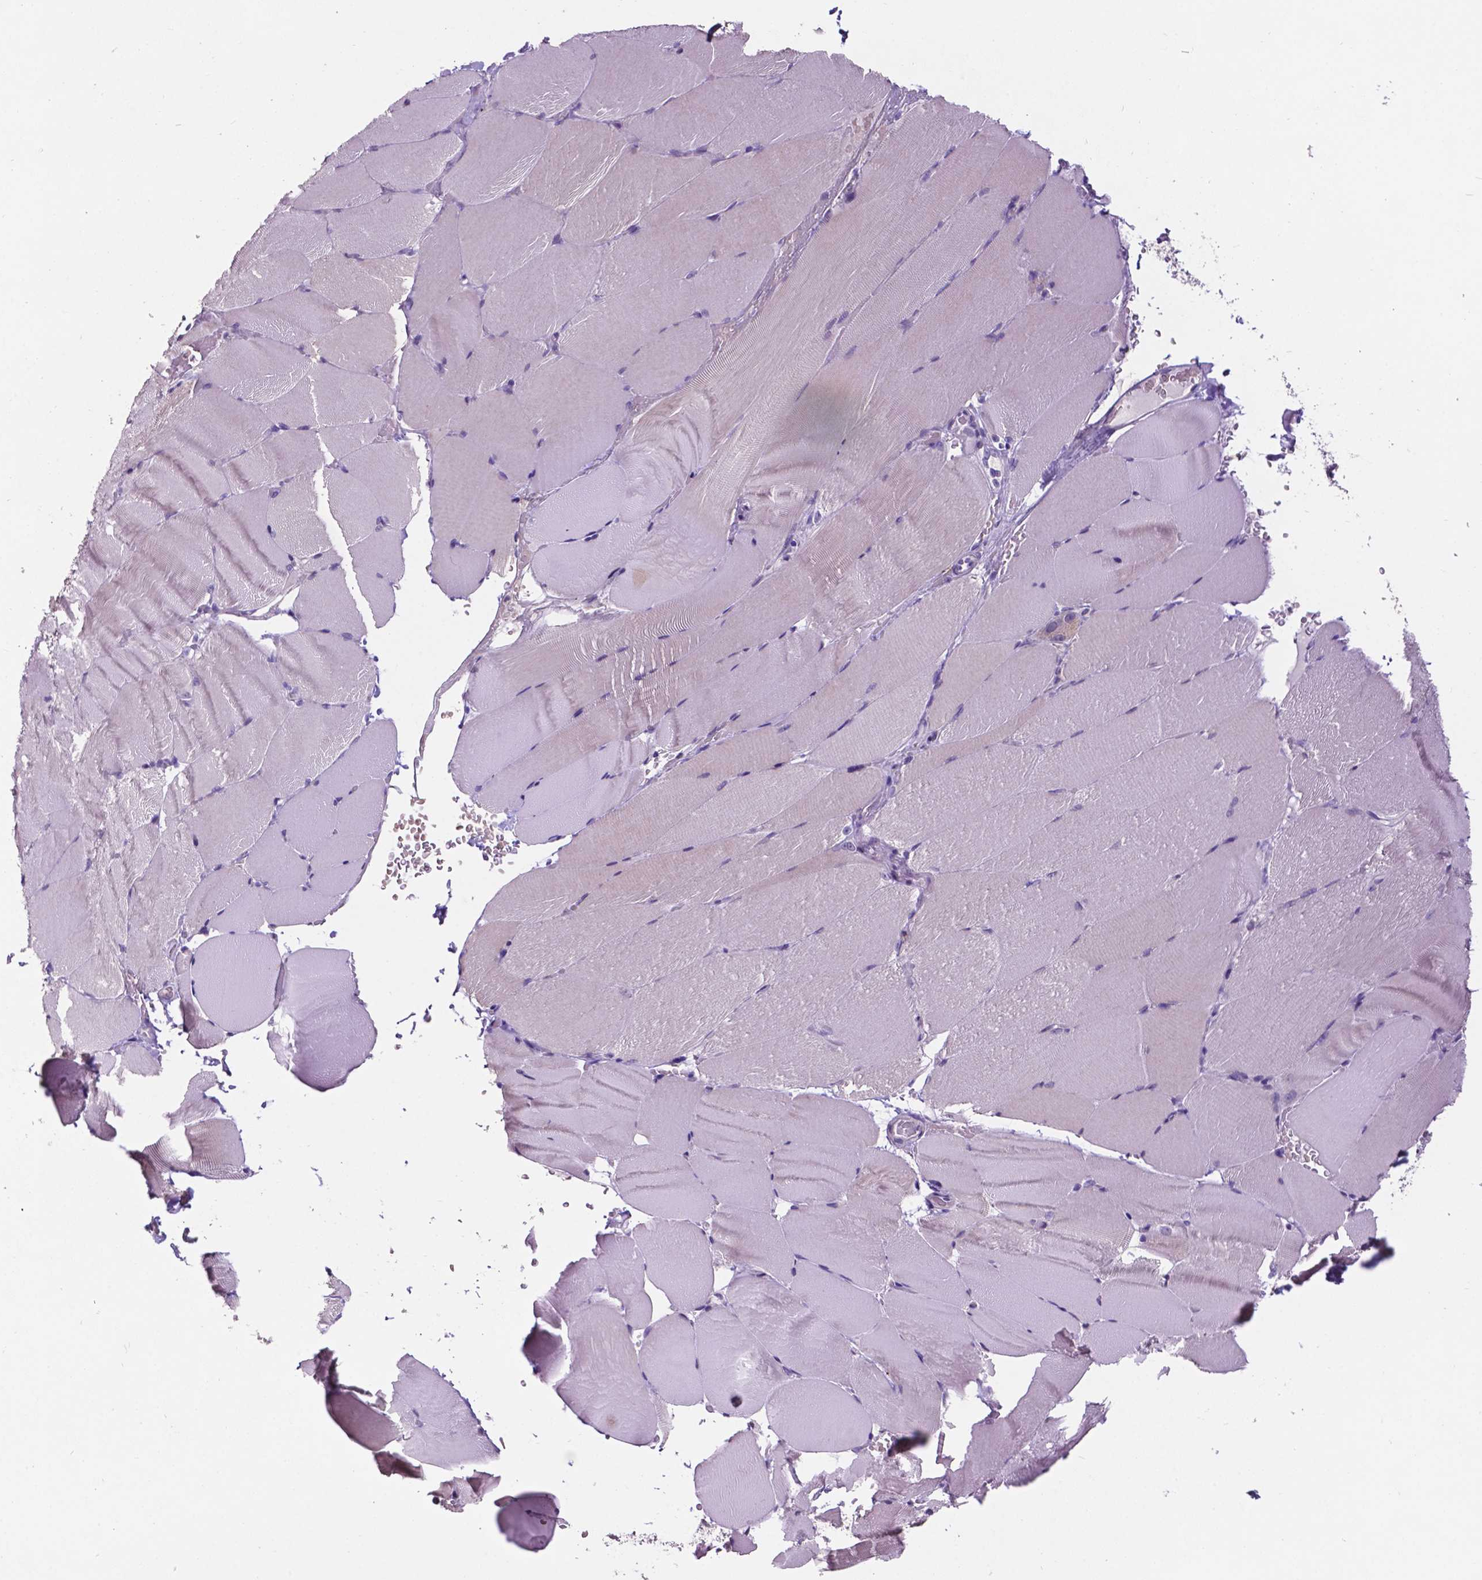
{"staining": {"intensity": "negative", "quantity": "none", "location": "none"}, "tissue": "skeletal muscle", "cell_type": "Myocytes", "image_type": "normal", "snomed": [{"axis": "morphology", "description": "Normal tissue, NOS"}, {"axis": "topography", "description": "Skeletal muscle"}], "caption": "A photomicrograph of human skeletal muscle is negative for staining in myocytes. (Immunohistochemistry, brightfield microscopy, high magnification).", "gene": "PLSCR1", "patient": {"sex": "female", "age": 37}}